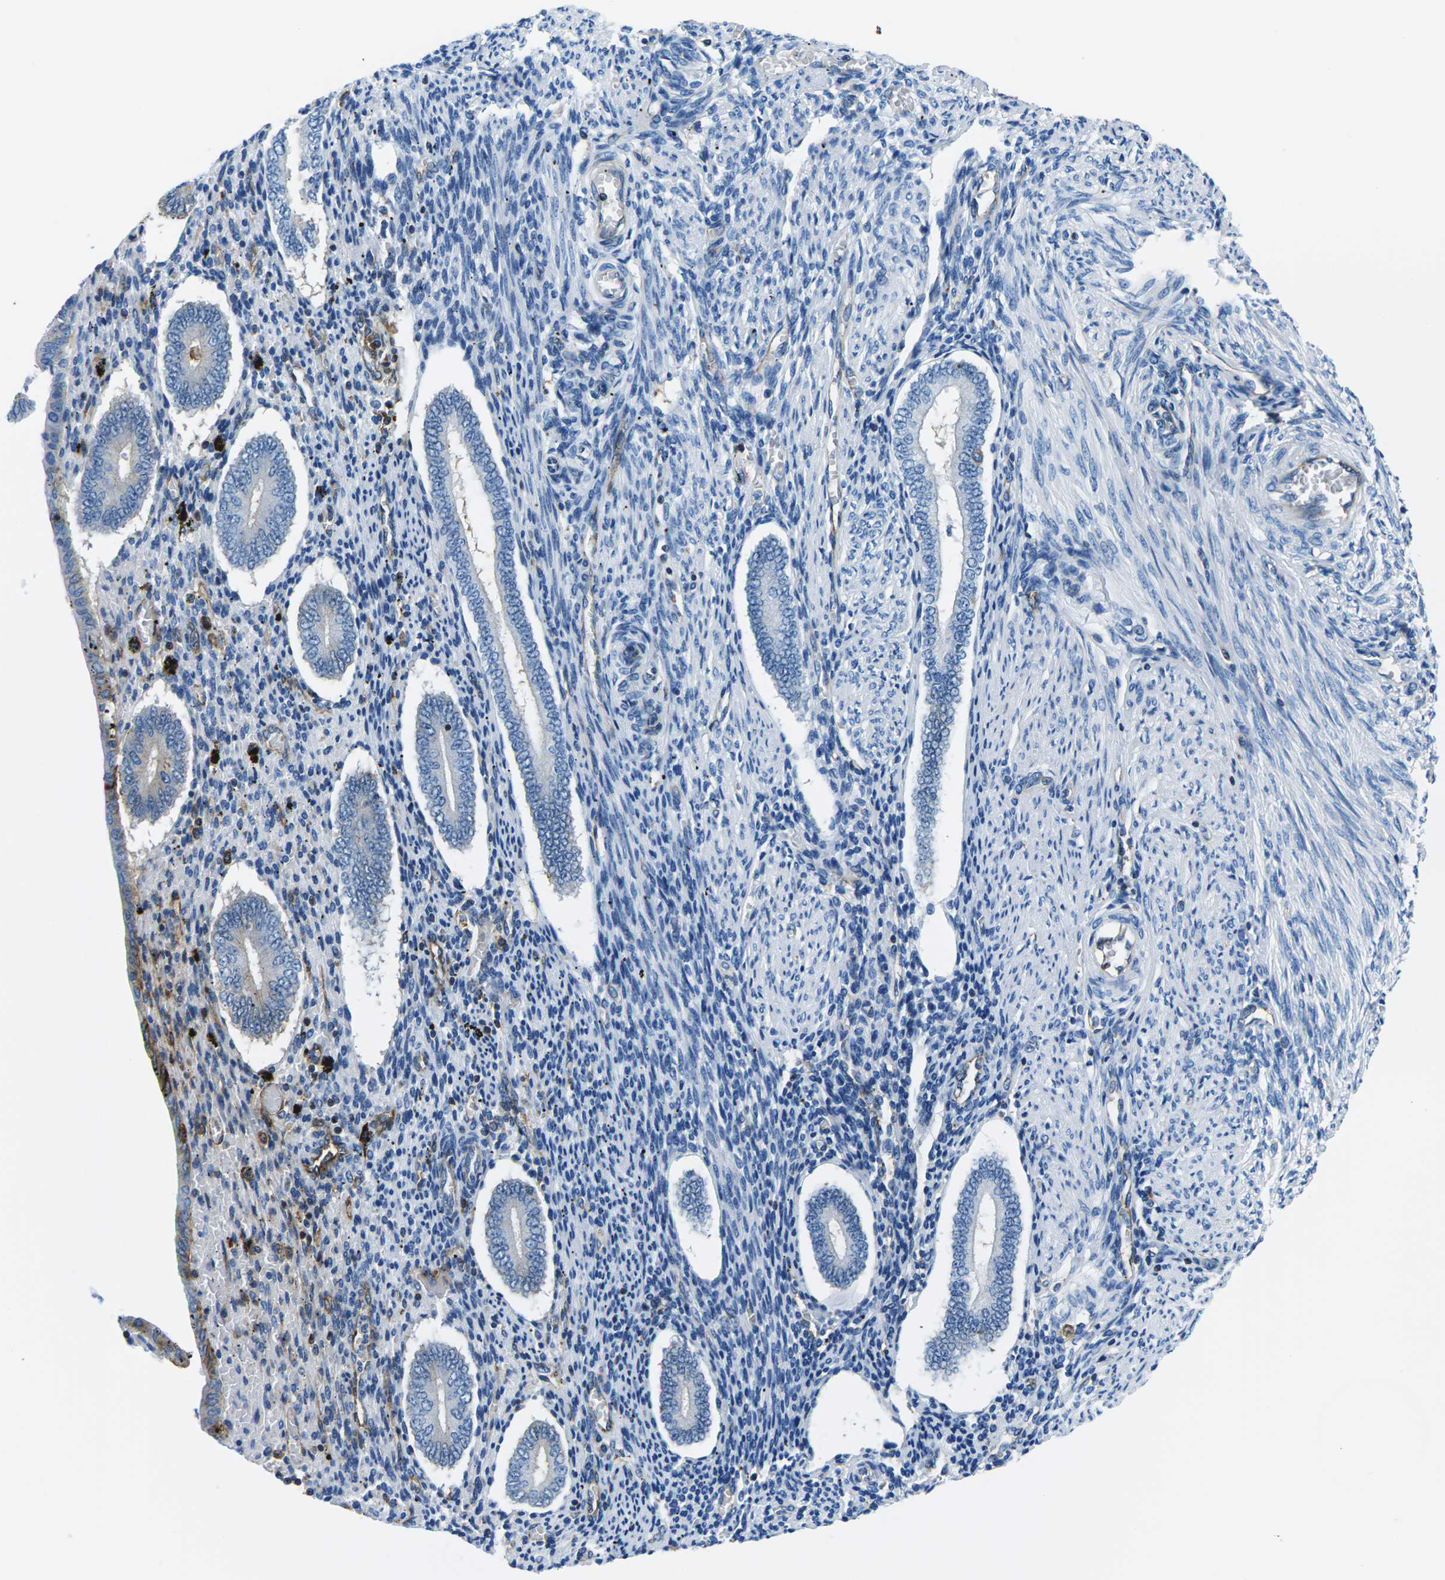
{"staining": {"intensity": "negative", "quantity": "none", "location": "none"}, "tissue": "endometrium", "cell_type": "Cells in endometrial stroma", "image_type": "normal", "snomed": [{"axis": "morphology", "description": "Normal tissue, NOS"}, {"axis": "topography", "description": "Endometrium"}], "caption": "Immunohistochemistry (IHC) histopathology image of benign human endometrium stained for a protein (brown), which reveals no staining in cells in endometrial stroma. (DAB (3,3'-diaminobenzidine) immunohistochemistry (IHC) with hematoxylin counter stain).", "gene": "SOCS4", "patient": {"sex": "female", "age": 42}}